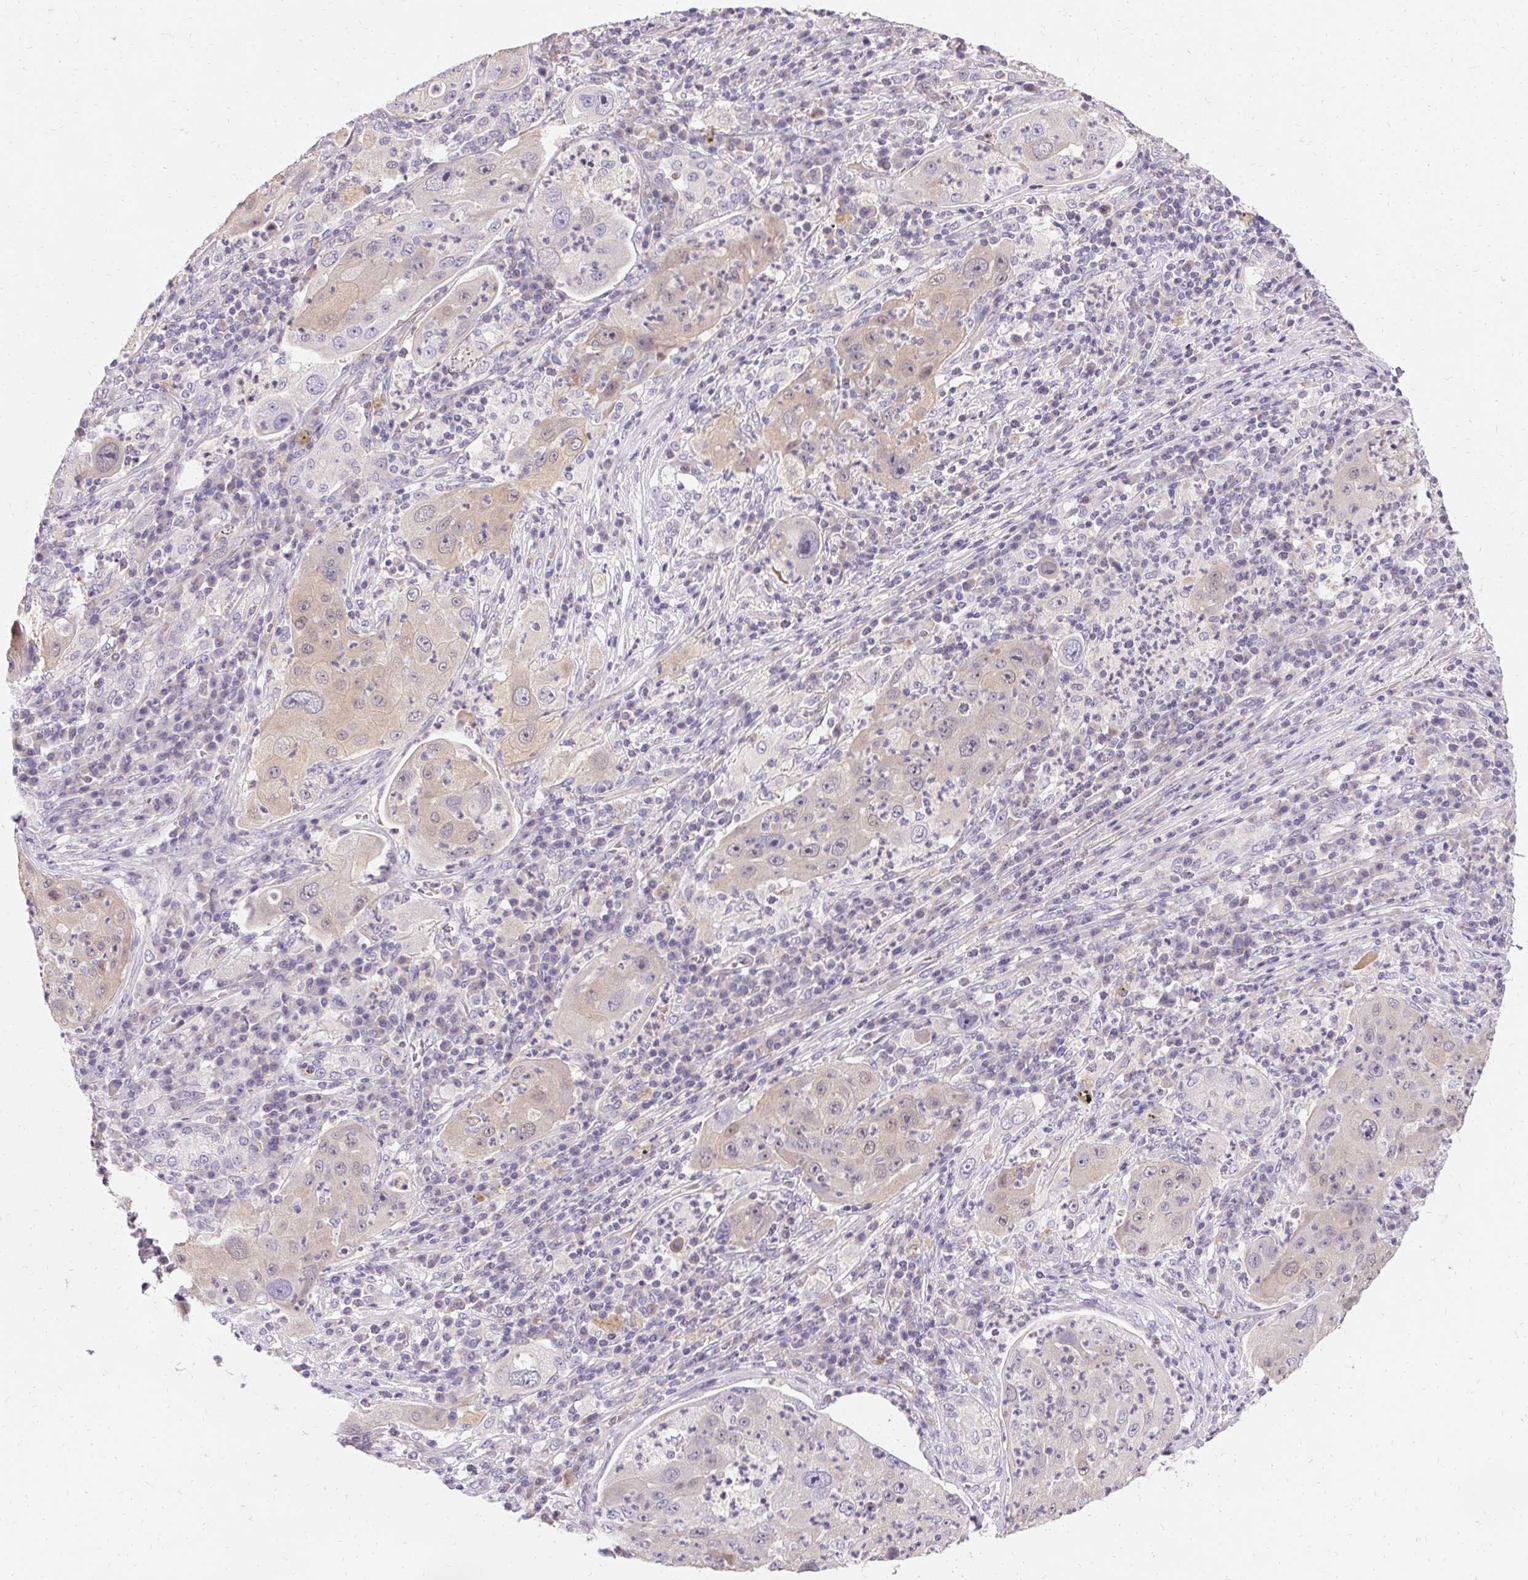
{"staining": {"intensity": "negative", "quantity": "none", "location": "none"}, "tissue": "lung cancer", "cell_type": "Tumor cells", "image_type": "cancer", "snomed": [{"axis": "morphology", "description": "Squamous cell carcinoma, NOS"}, {"axis": "topography", "description": "Lung"}], "caption": "Lung cancer (squamous cell carcinoma) stained for a protein using immunohistochemistry (IHC) exhibits no staining tumor cells.", "gene": "TRIP13", "patient": {"sex": "female", "age": 59}}